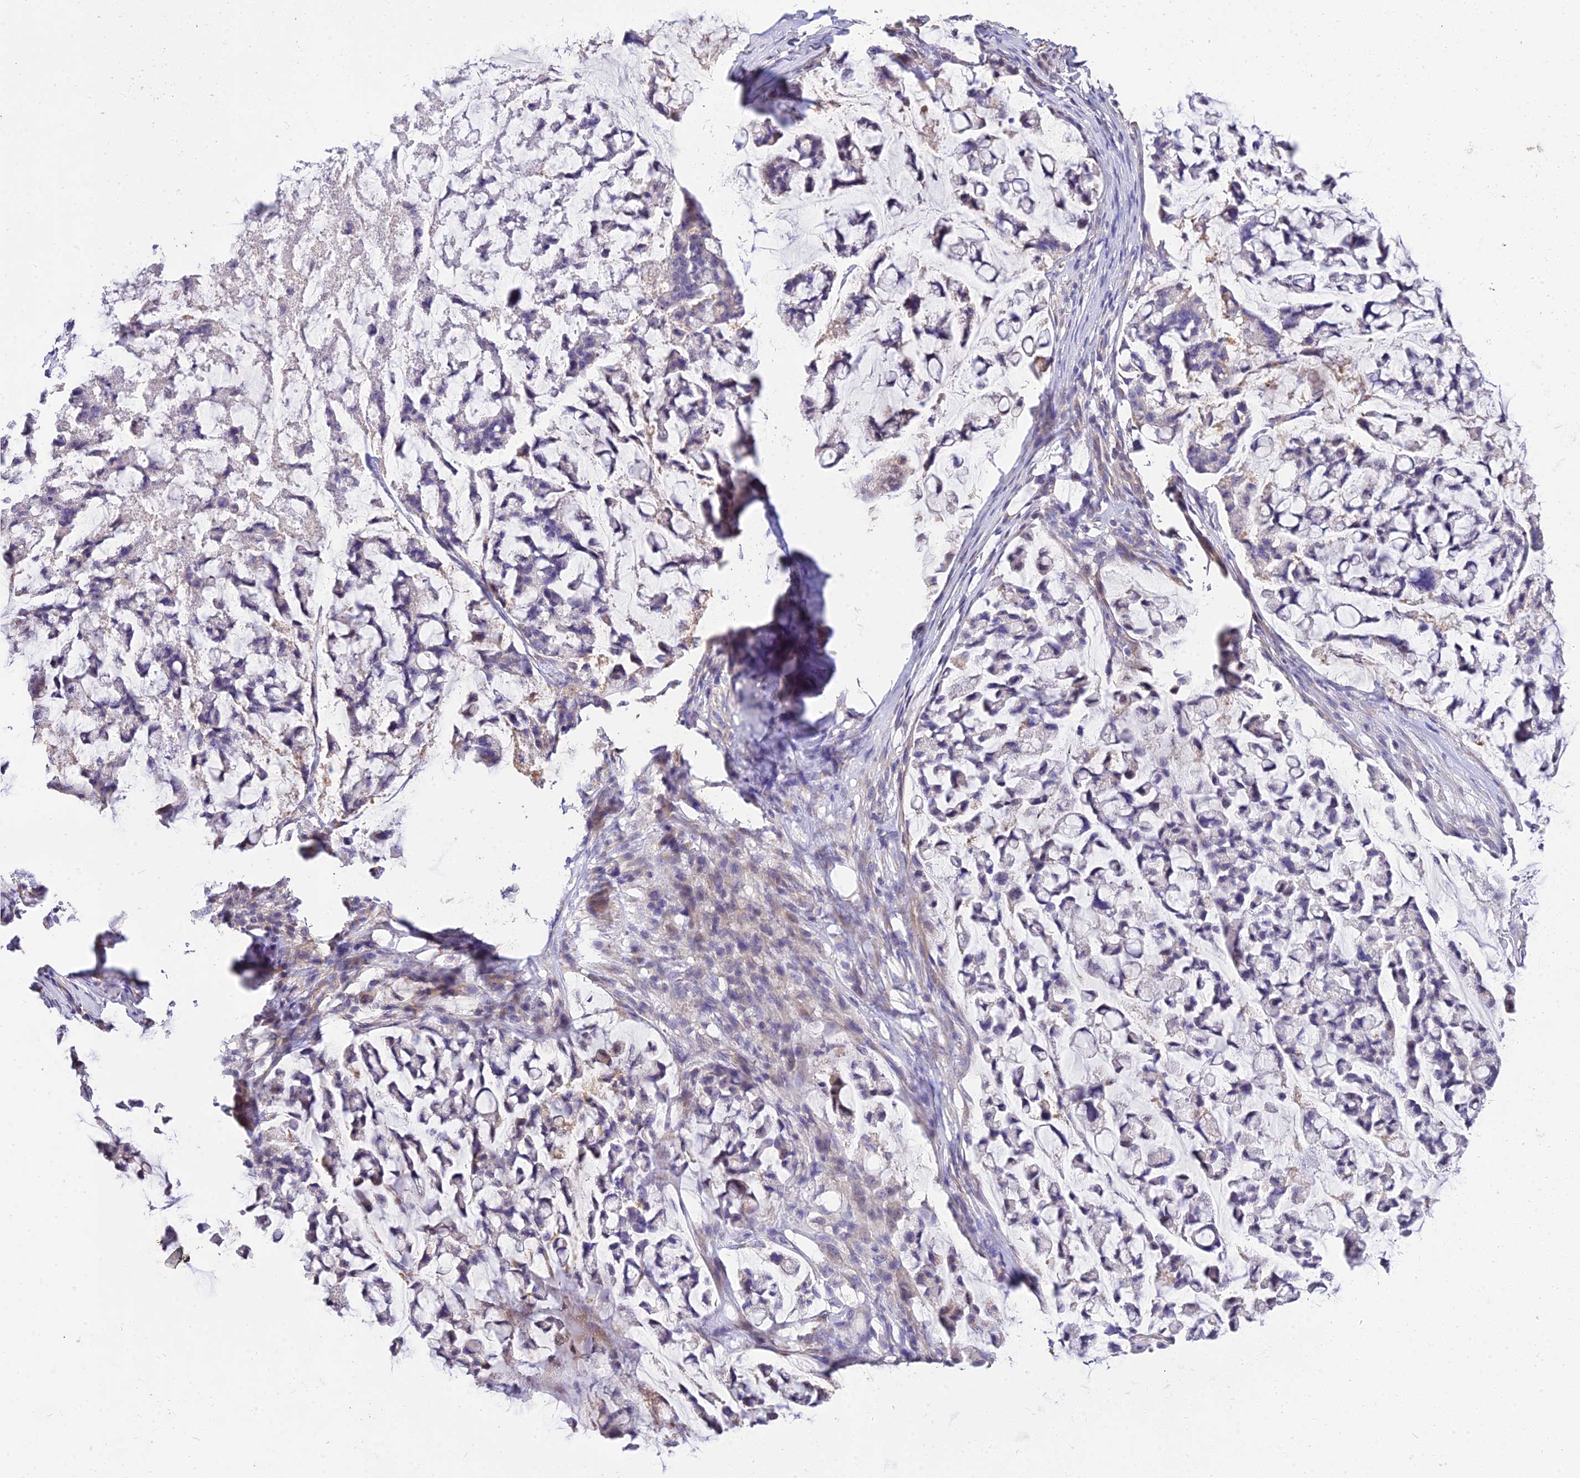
{"staining": {"intensity": "negative", "quantity": "none", "location": "none"}, "tissue": "stomach cancer", "cell_type": "Tumor cells", "image_type": "cancer", "snomed": [{"axis": "morphology", "description": "Adenocarcinoma, NOS"}, {"axis": "topography", "description": "Stomach, lower"}], "caption": "Immunohistochemical staining of human adenocarcinoma (stomach) shows no significant positivity in tumor cells.", "gene": "ARL8B", "patient": {"sex": "male", "age": 67}}